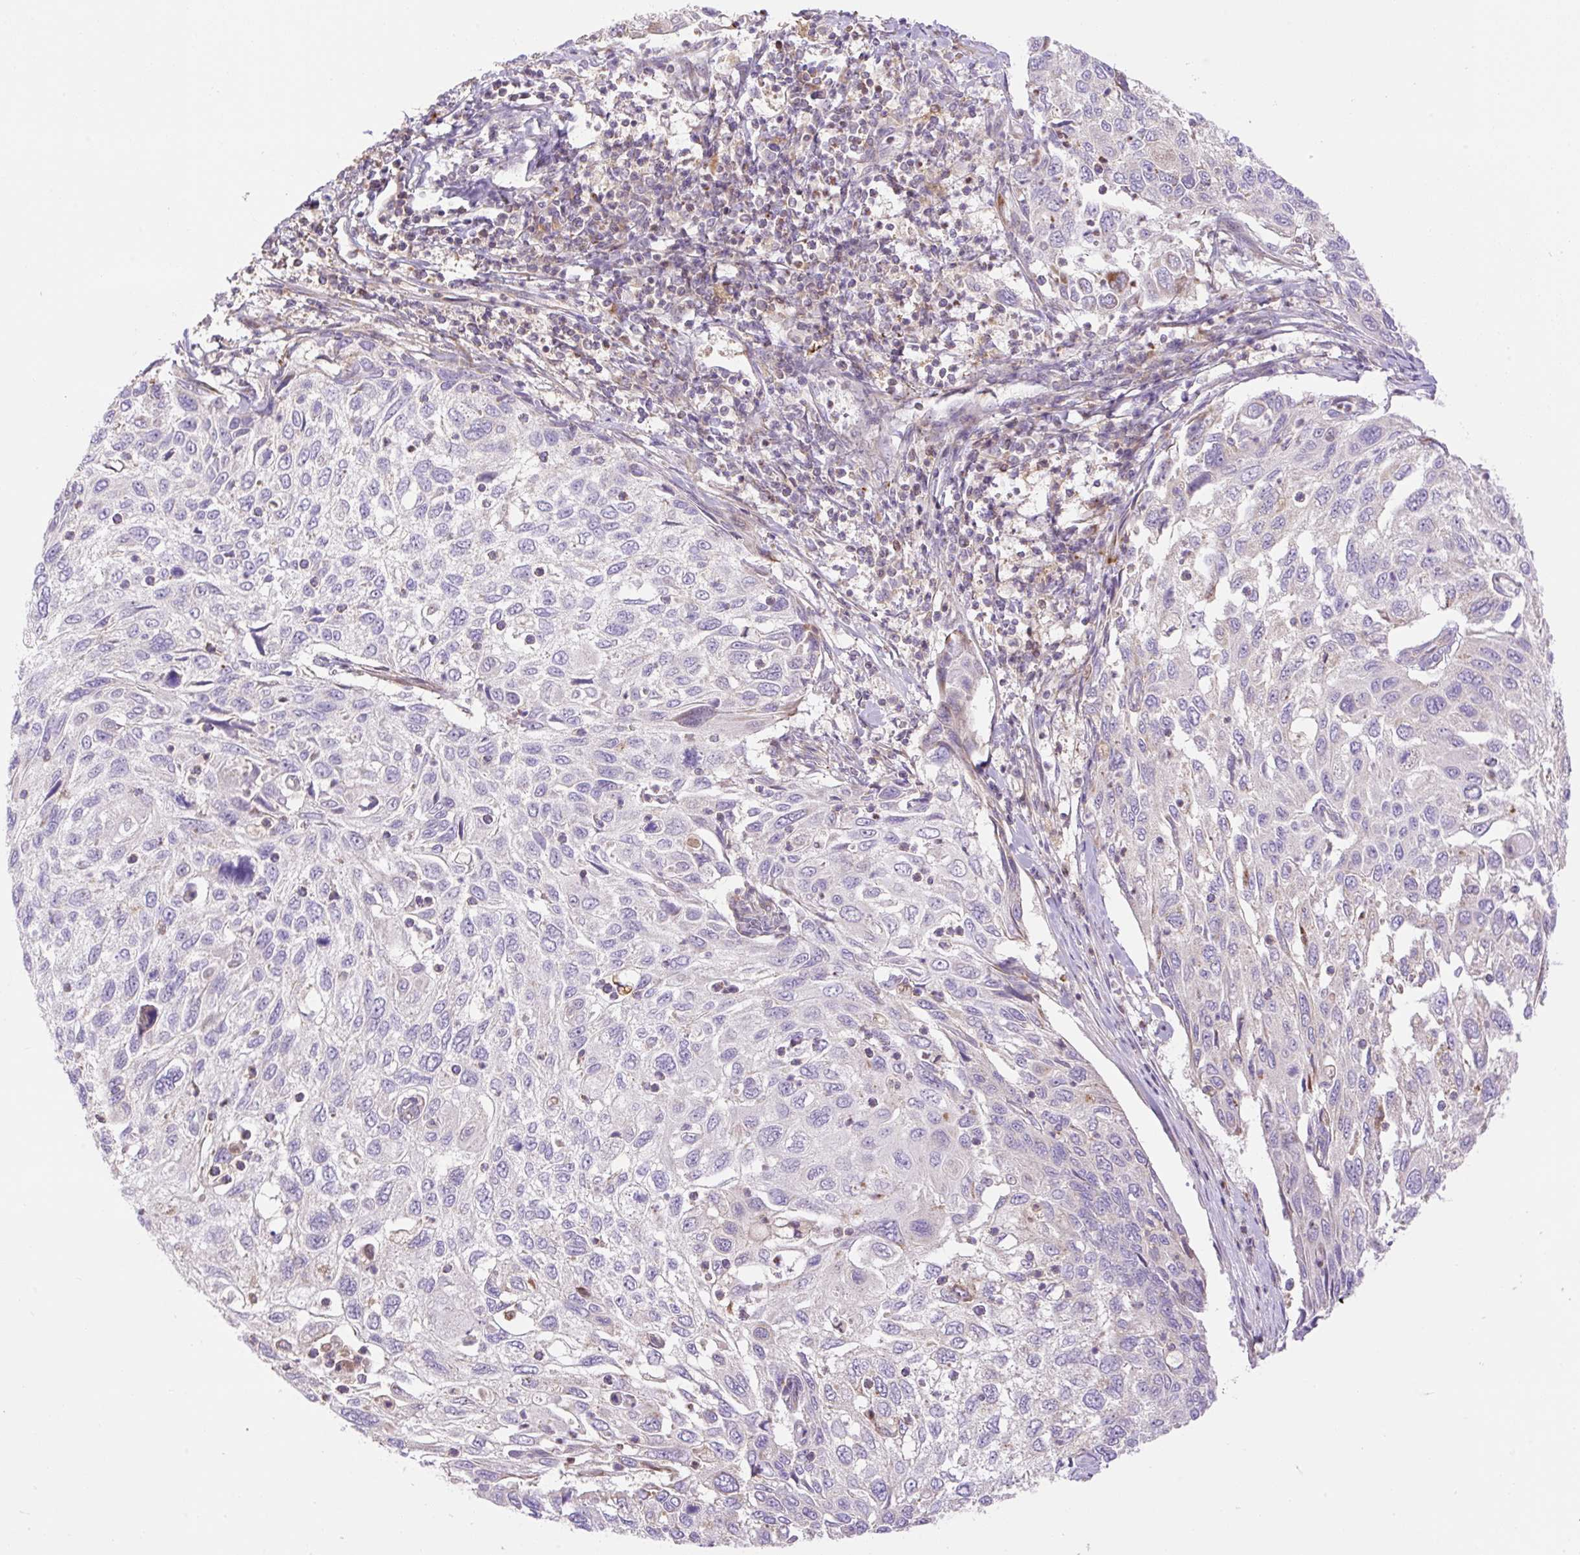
{"staining": {"intensity": "negative", "quantity": "none", "location": "none"}, "tissue": "cervical cancer", "cell_type": "Tumor cells", "image_type": "cancer", "snomed": [{"axis": "morphology", "description": "Squamous cell carcinoma, NOS"}, {"axis": "topography", "description": "Cervix"}], "caption": "Cervical cancer (squamous cell carcinoma) was stained to show a protein in brown. There is no significant expression in tumor cells. (Stains: DAB (3,3'-diaminobenzidine) immunohistochemistry with hematoxylin counter stain, Microscopy: brightfield microscopy at high magnification).", "gene": "VPS25", "patient": {"sex": "female", "age": 70}}